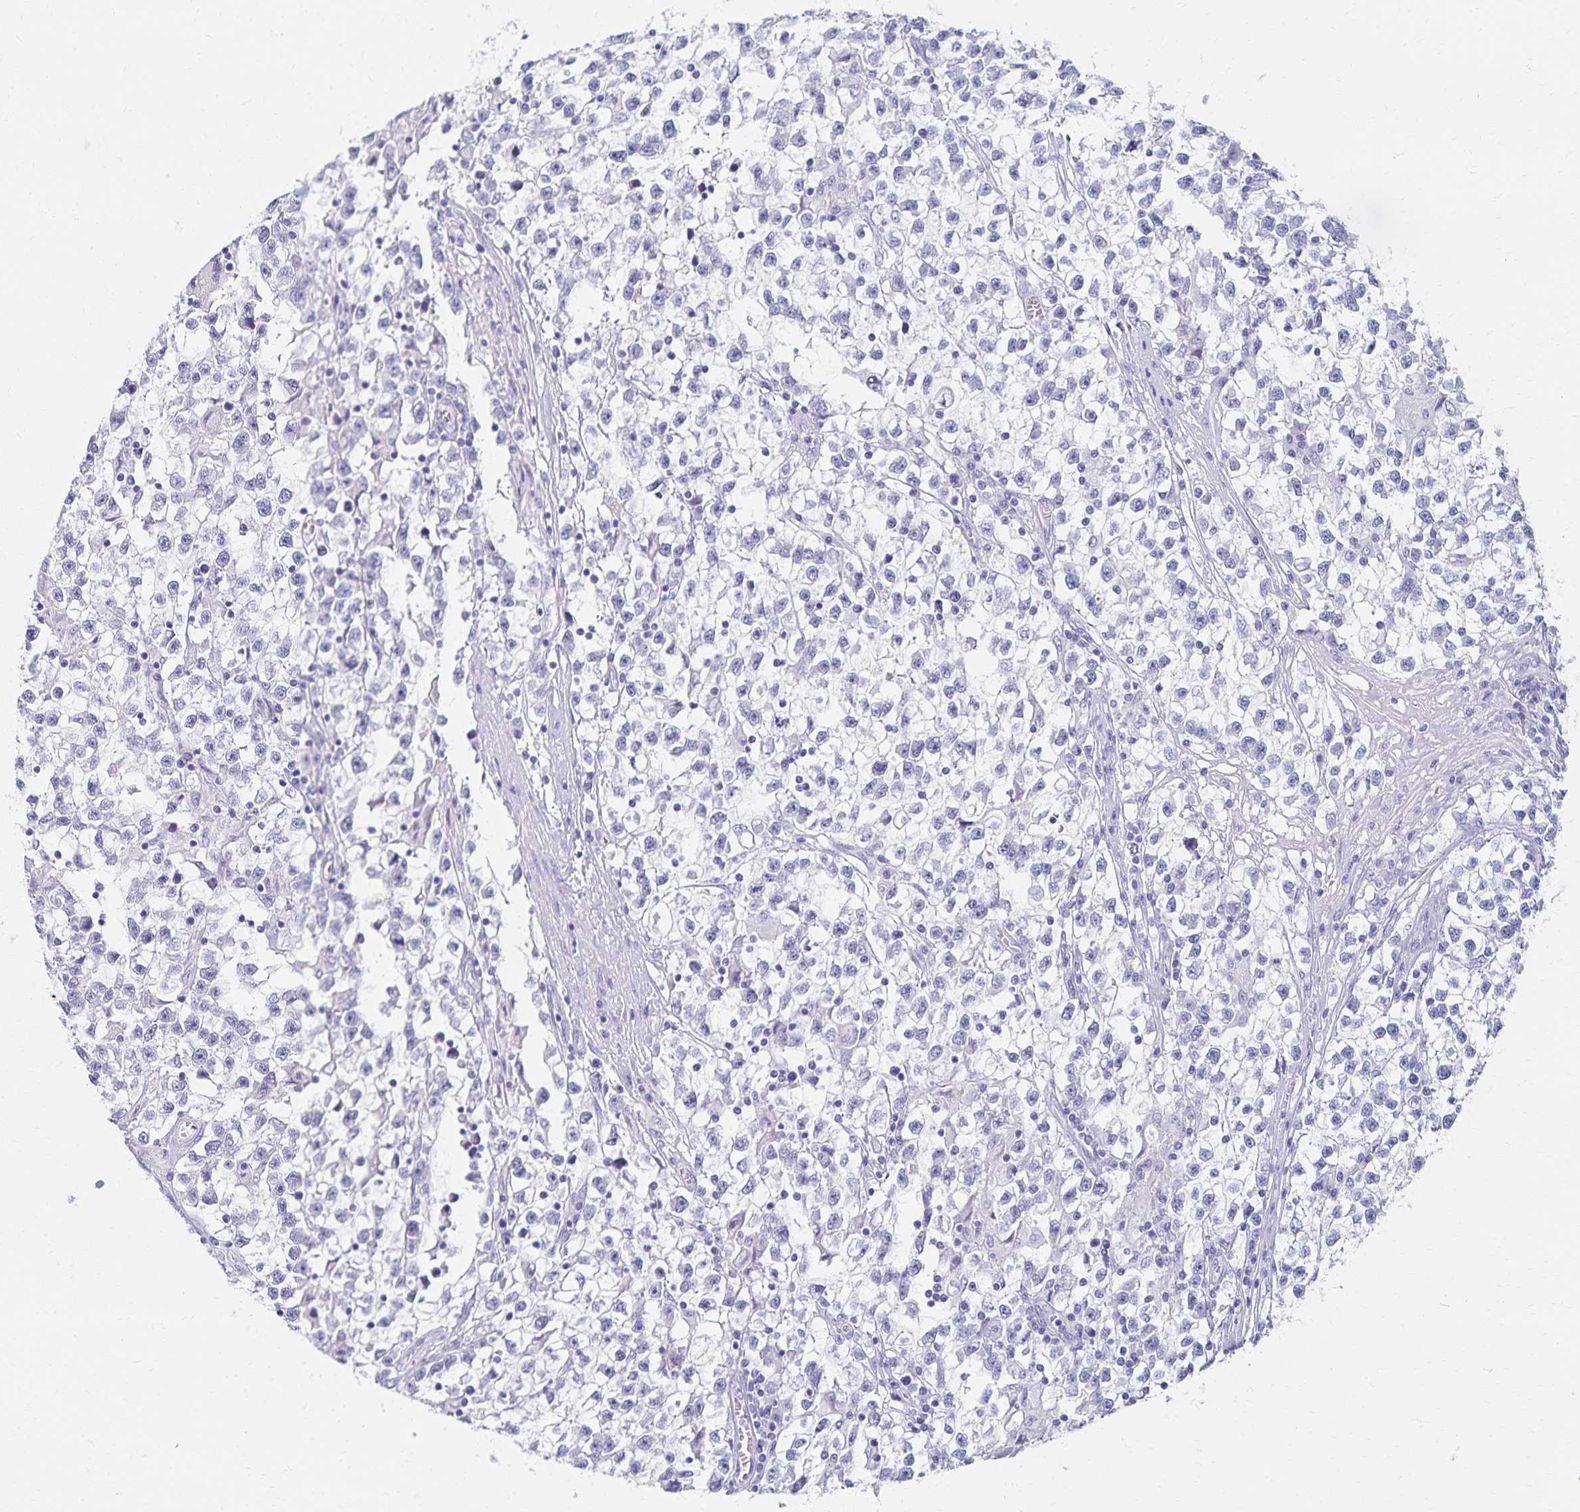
{"staining": {"intensity": "negative", "quantity": "none", "location": "none"}, "tissue": "testis cancer", "cell_type": "Tumor cells", "image_type": "cancer", "snomed": [{"axis": "morphology", "description": "Seminoma, NOS"}, {"axis": "topography", "description": "Testis"}], "caption": "Immunohistochemistry (IHC) photomicrograph of human testis cancer stained for a protein (brown), which shows no expression in tumor cells.", "gene": "C2orf50", "patient": {"sex": "male", "age": 31}}